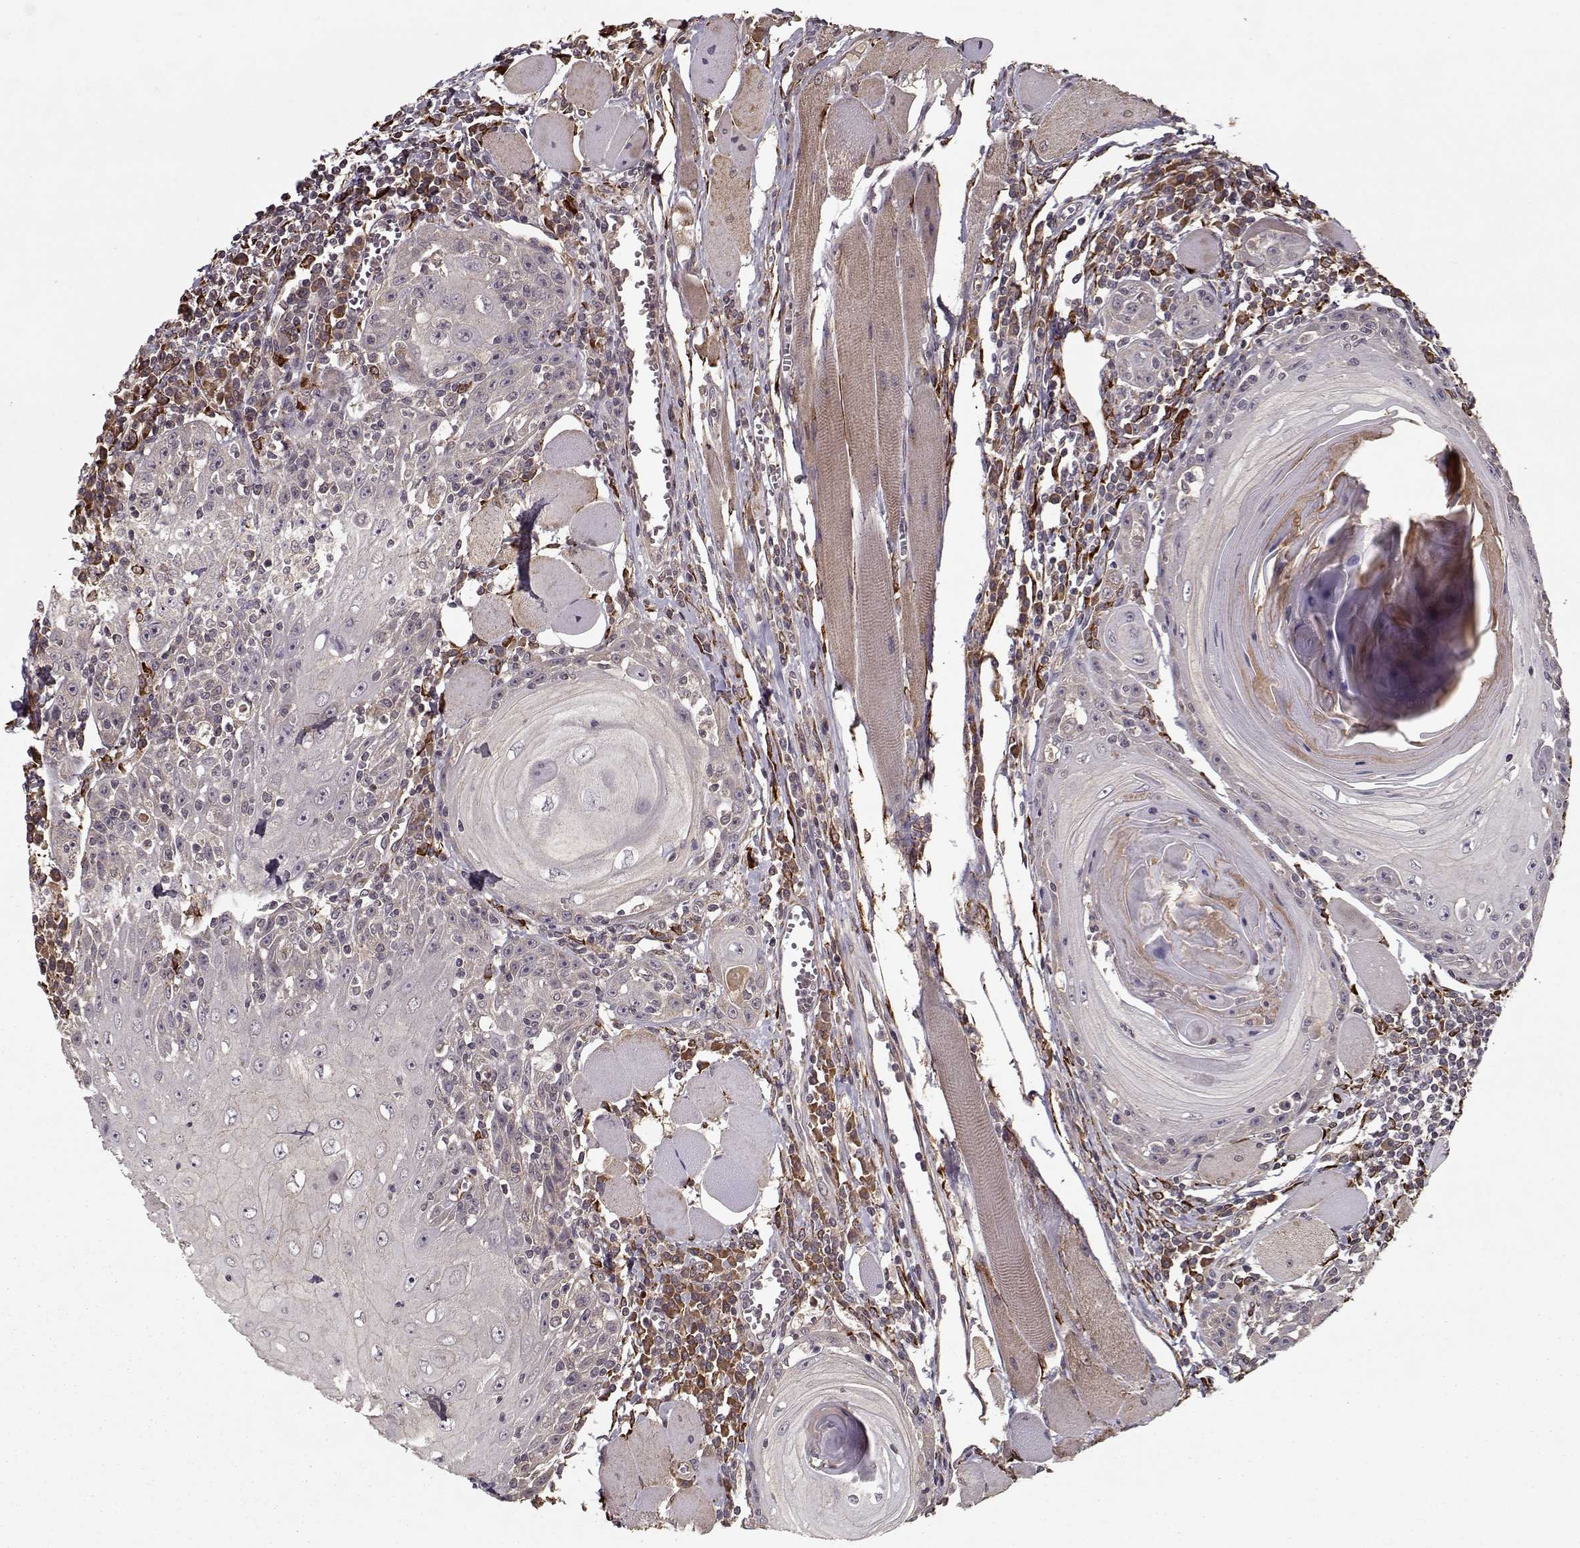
{"staining": {"intensity": "negative", "quantity": "none", "location": "none"}, "tissue": "head and neck cancer", "cell_type": "Tumor cells", "image_type": "cancer", "snomed": [{"axis": "morphology", "description": "Normal tissue, NOS"}, {"axis": "morphology", "description": "Squamous cell carcinoma, NOS"}, {"axis": "topography", "description": "Oral tissue"}, {"axis": "topography", "description": "Head-Neck"}], "caption": "Immunohistochemistry image of human head and neck cancer stained for a protein (brown), which demonstrates no staining in tumor cells. The staining is performed using DAB brown chromogen with nuclei counter-stained in using hematoxylin.", "gene": "IMMP1L", "patient": {"sex": "male", "age": 52}}